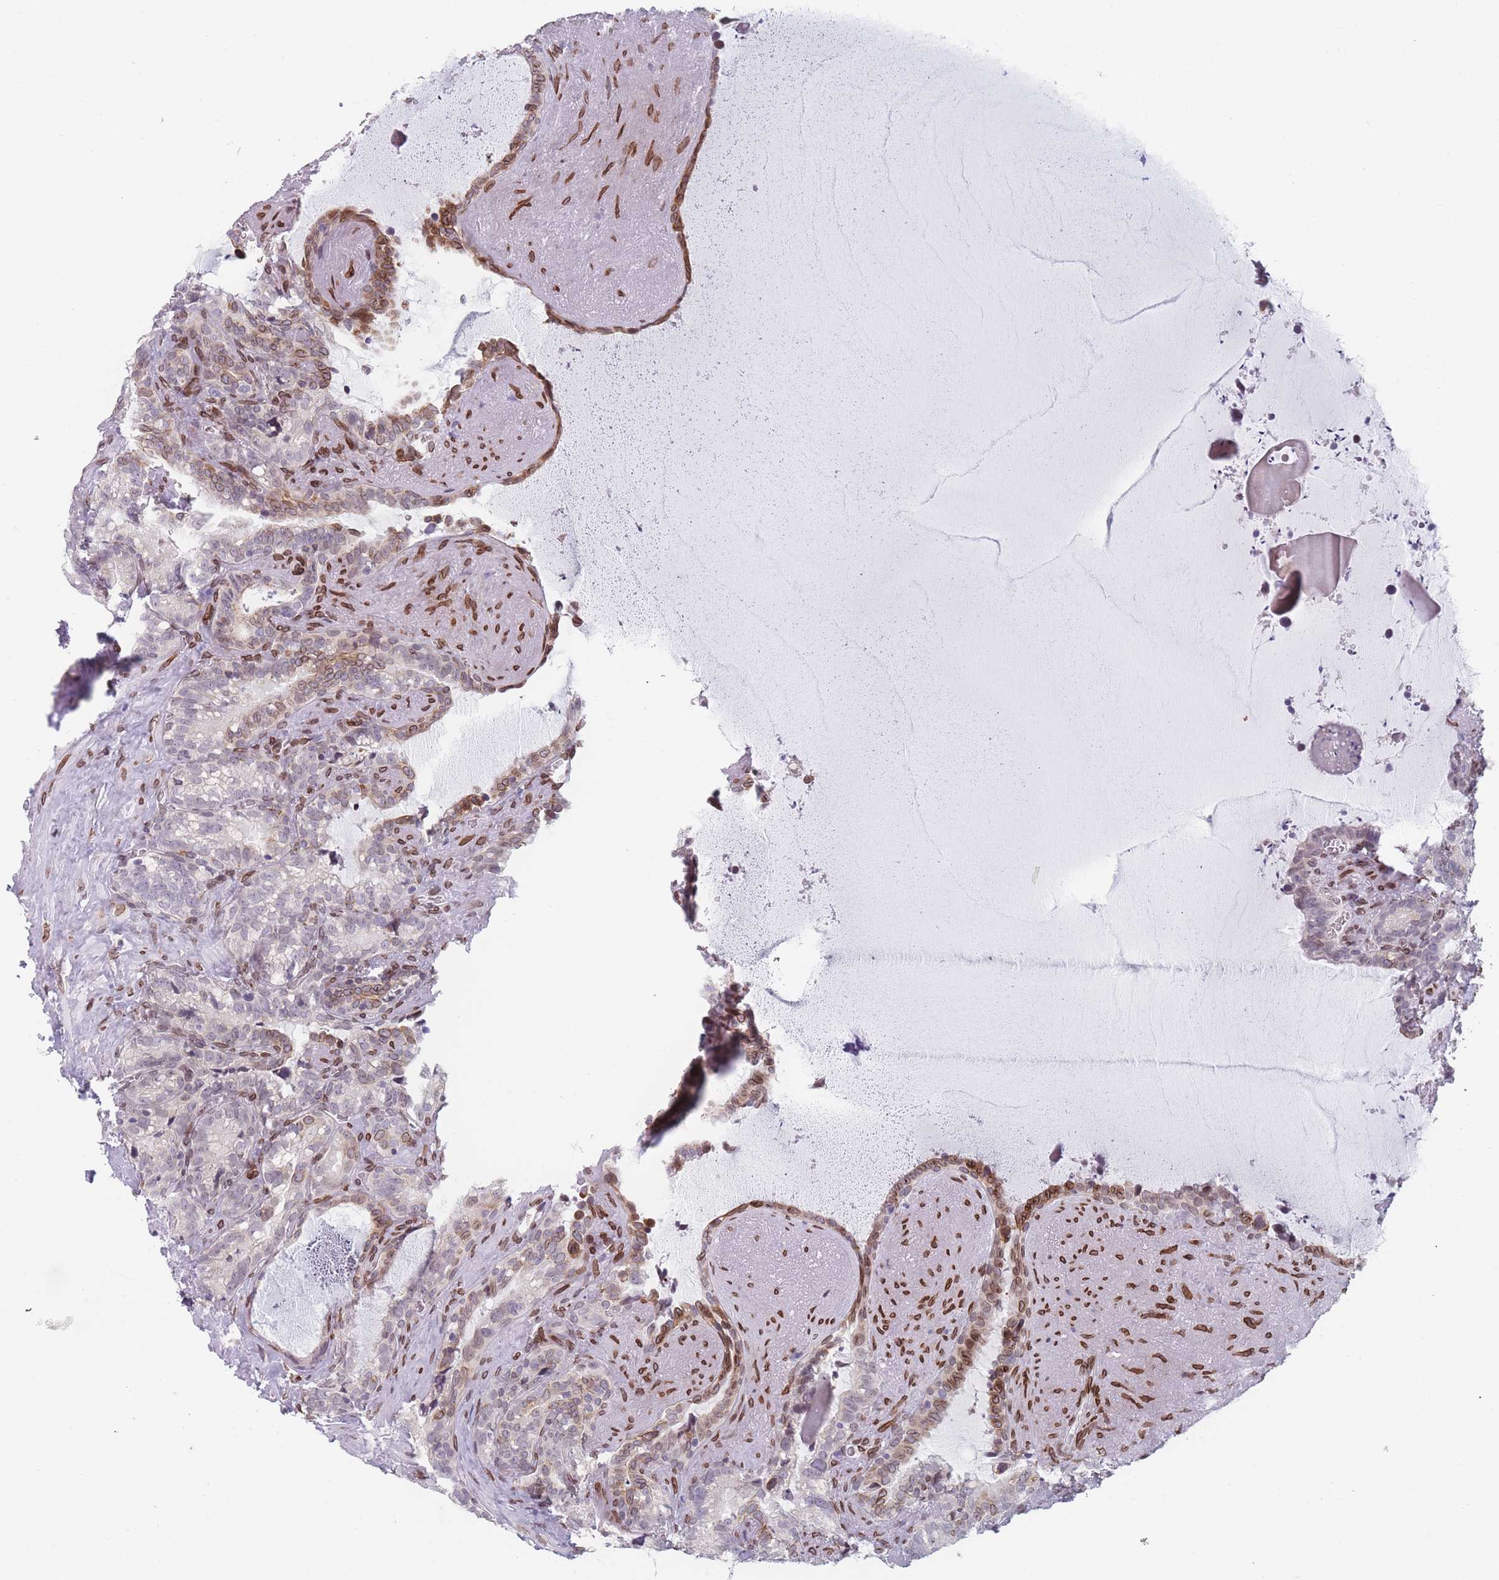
{"staining": {"intensity": "moderate", "quantity": "<25%", "location": "cytoplasmic/membranous,nuclear"}, "tissue": "seminal vesicle", "cell_type": "Glandular cells", "image_type": "normal", "snomed": [{"axis": "morphology", "description": "Normal tissue, NOS"}, {"axis": "topography", "description": "Prostate"}, {"axis": "topography", "description": "Seminal veicle"}], "caption": "Immunohistochemical staining of unremarkable seminal vesicle demonstrates low levels of moderate cytoplasmic/membranous,nuclear staining in about <25% of glandular cells.", "gene": "ZBTB1", "patient": {"sex": "male", "age": 58}}